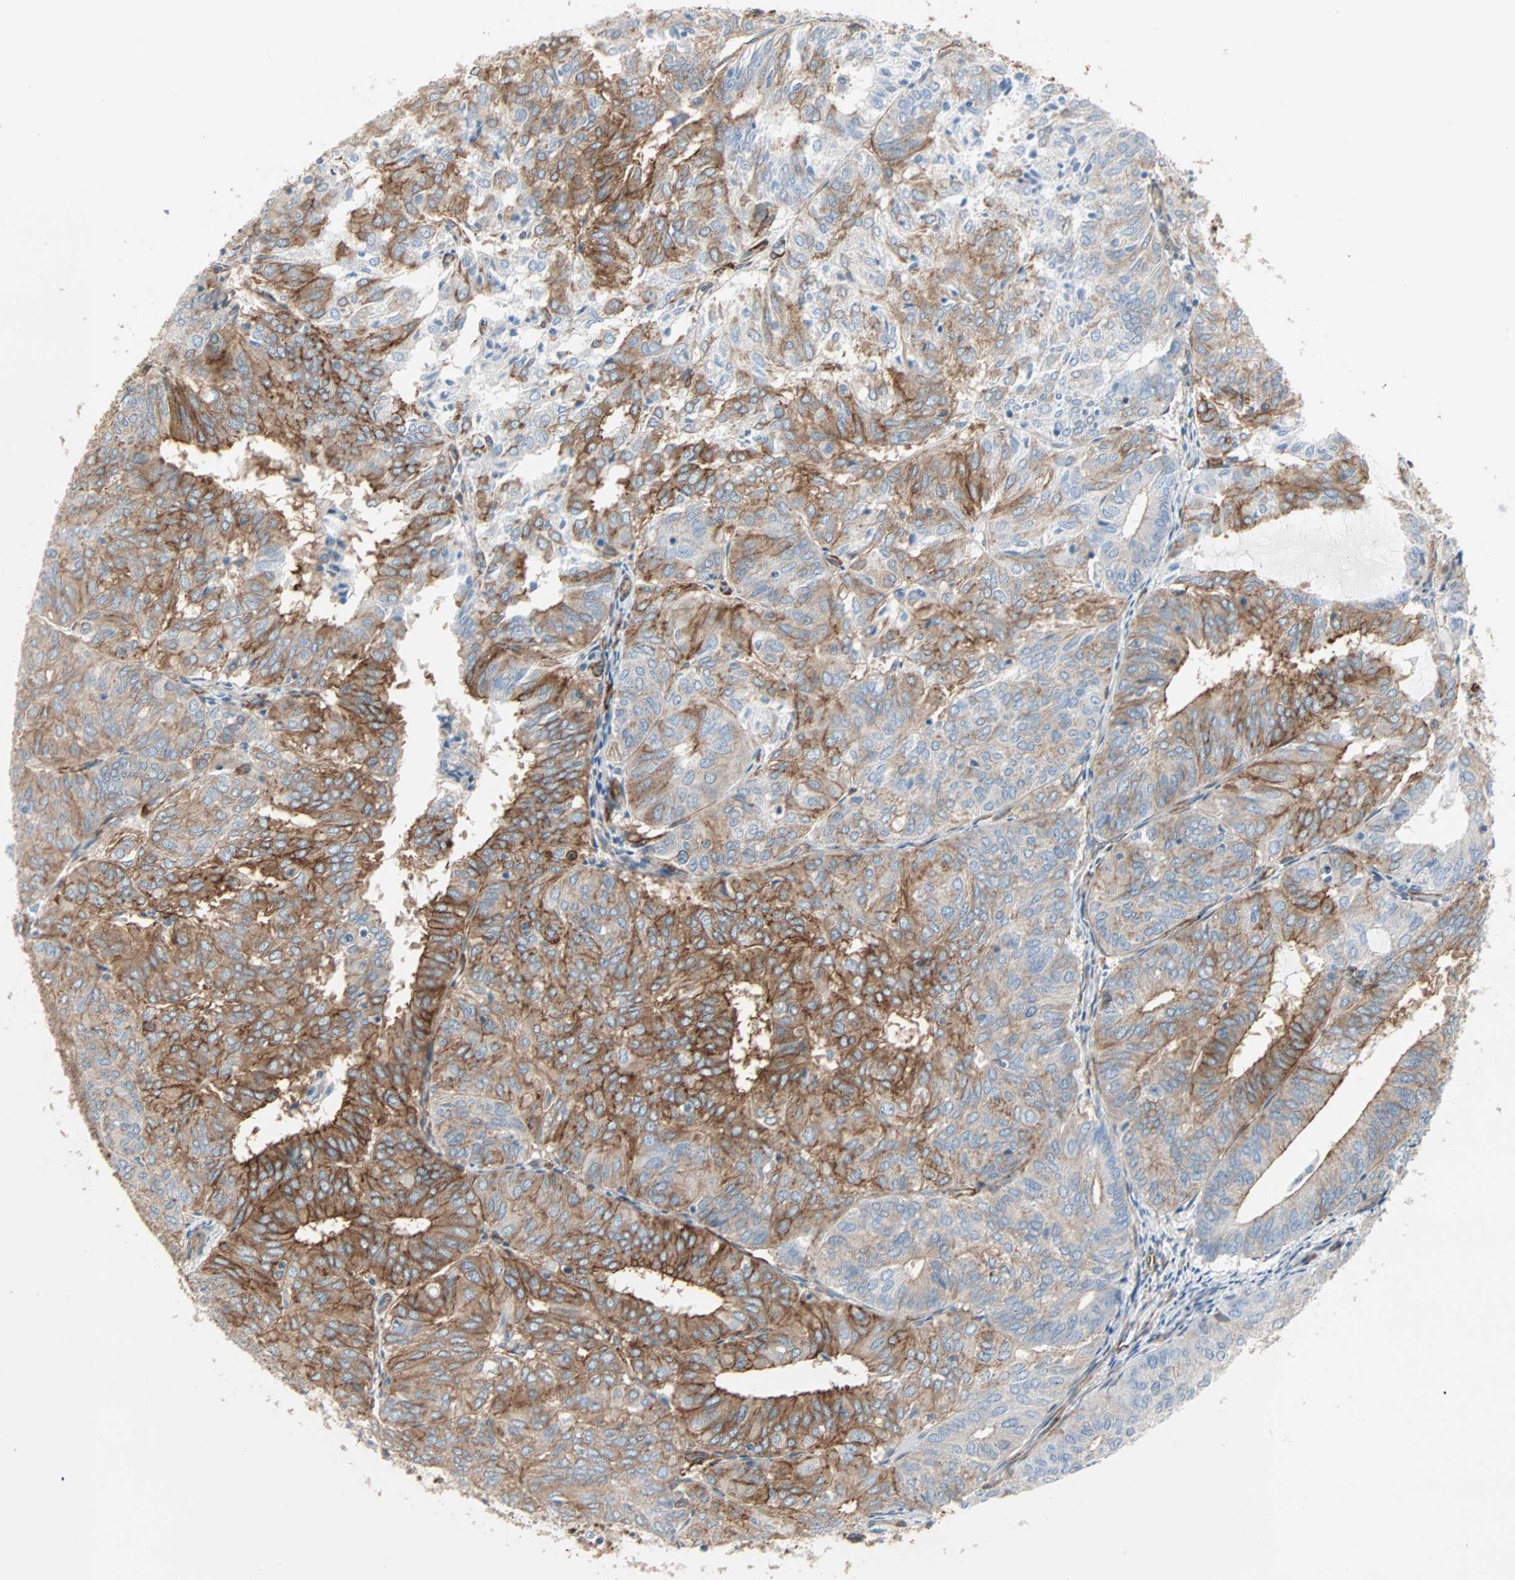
{"staining": {"intensity": "moderate", "quantity": "25%-75%", "location": "cytoplasmic/membranous"}, "tissue": "endometrial cancer", "cell_type": "Tumor cells", "image_type": "cancer", "snomed": [{"axis": "morphology", "description": "Adenocarcinoma, NOS"}, {"axis": "topography", "description": "Uterus"}], "caption": "Endometrial adenocarcinoma stained with DAB immunohistochemistry (IHC) shows medium levels of moderate cytoplasmic/membranous staining in approximately 25%-75% of tumor cells.", "gene": "EPB41L2", "patient": {"sex": "female", "age": 60}}